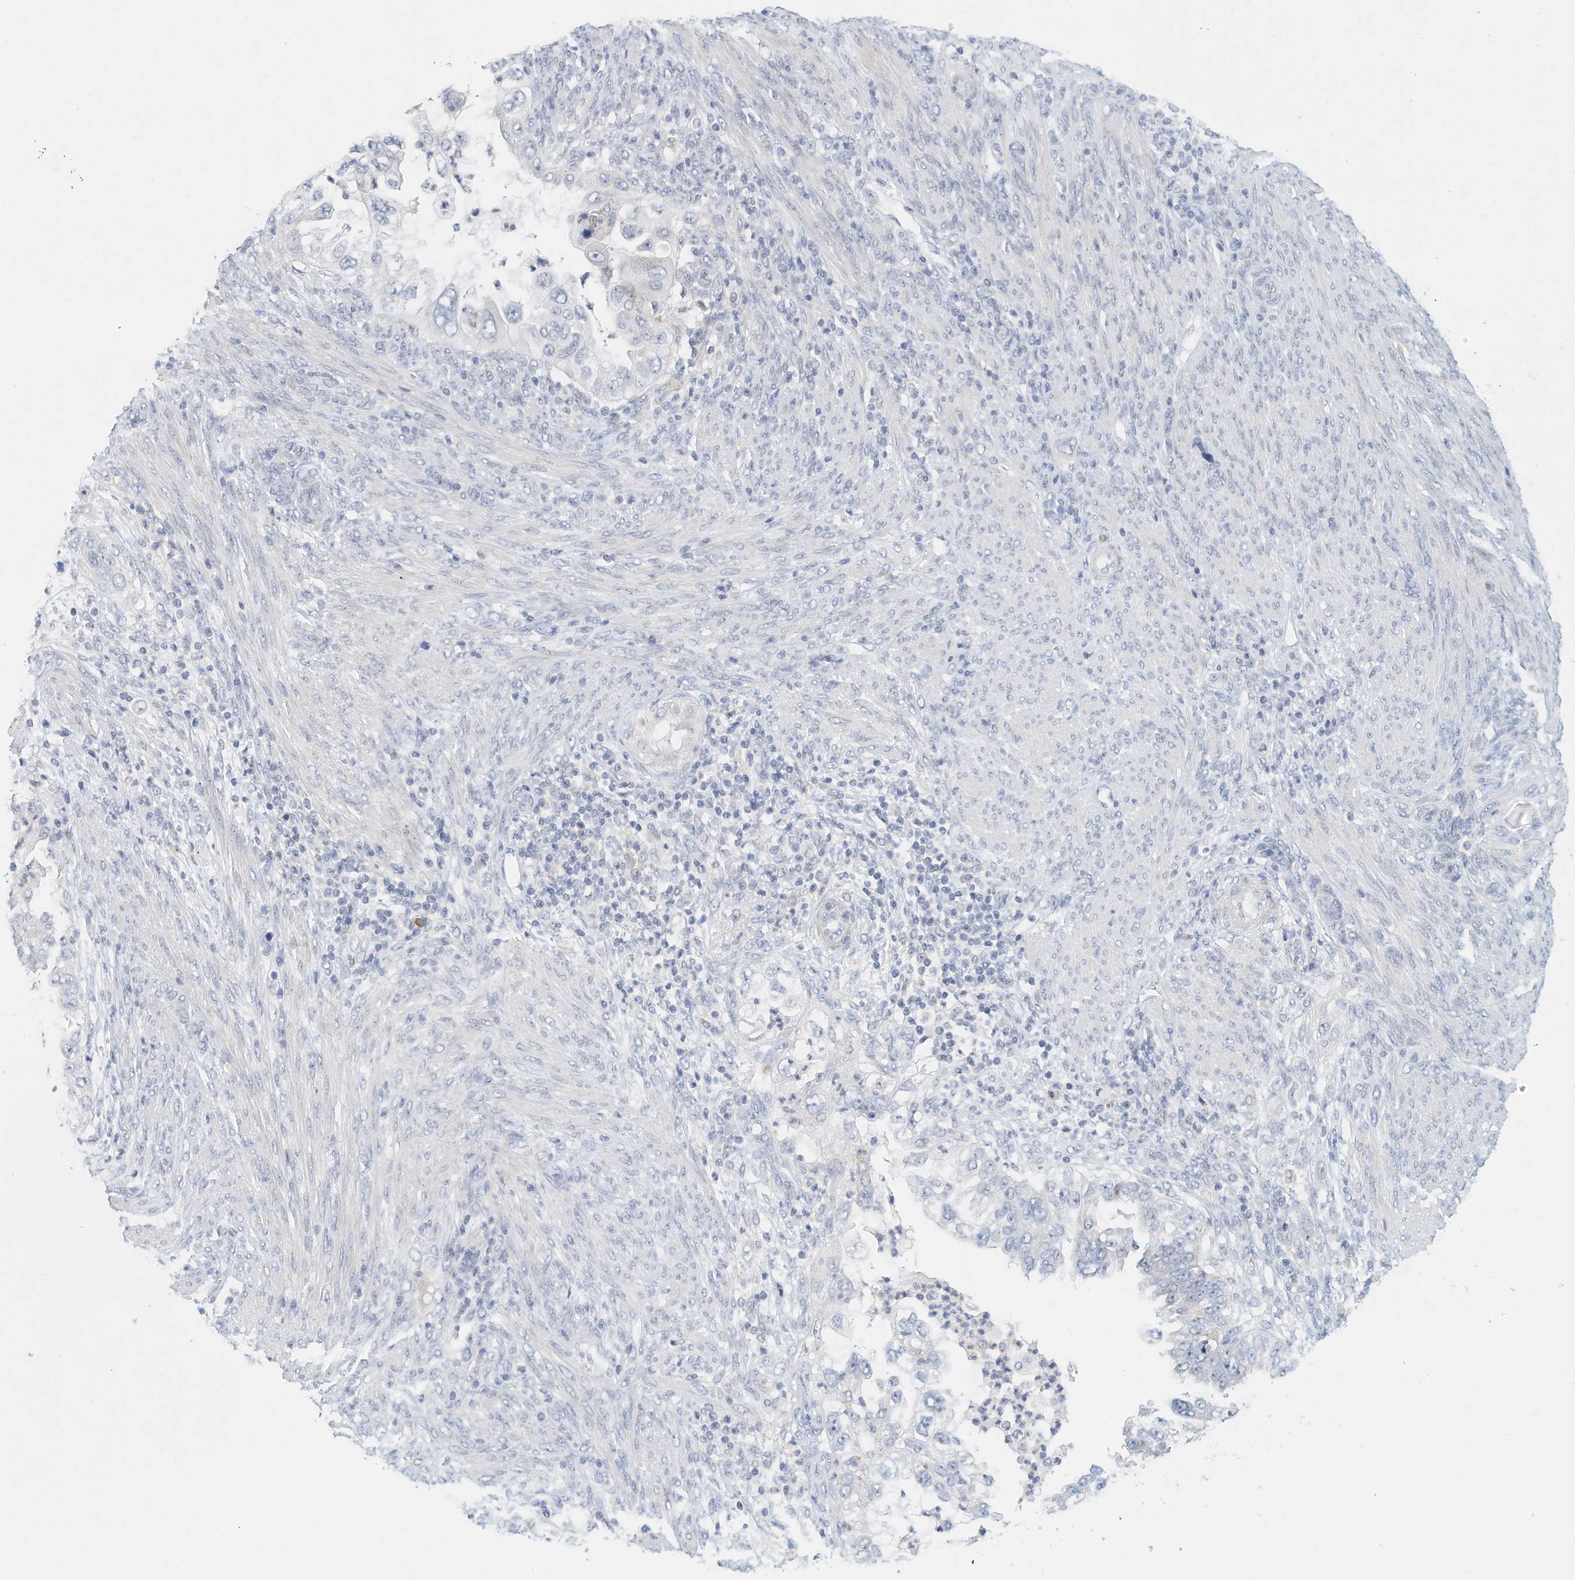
{"staining": {"intensity": "negative", "quantity": "none", "location": "none"}, "tissue": "endometrial cancer", "cell_type": "Tumor cells", "image_type": "cancer", "snomed": [{"axis": "morphology", "description": "Adenocarcinoma, NOS"}, {"axis": "topography", "description": "Endometrium"}], "caption": "An immunohistochemistry (IHC) histopathology image of endometrial adenocarcinoma is shown. There is no staining in tumor cells of endometrial adenocarcinoma.", "gene": "MICAL1", "patient": {"sex": "female", "age": 85}}